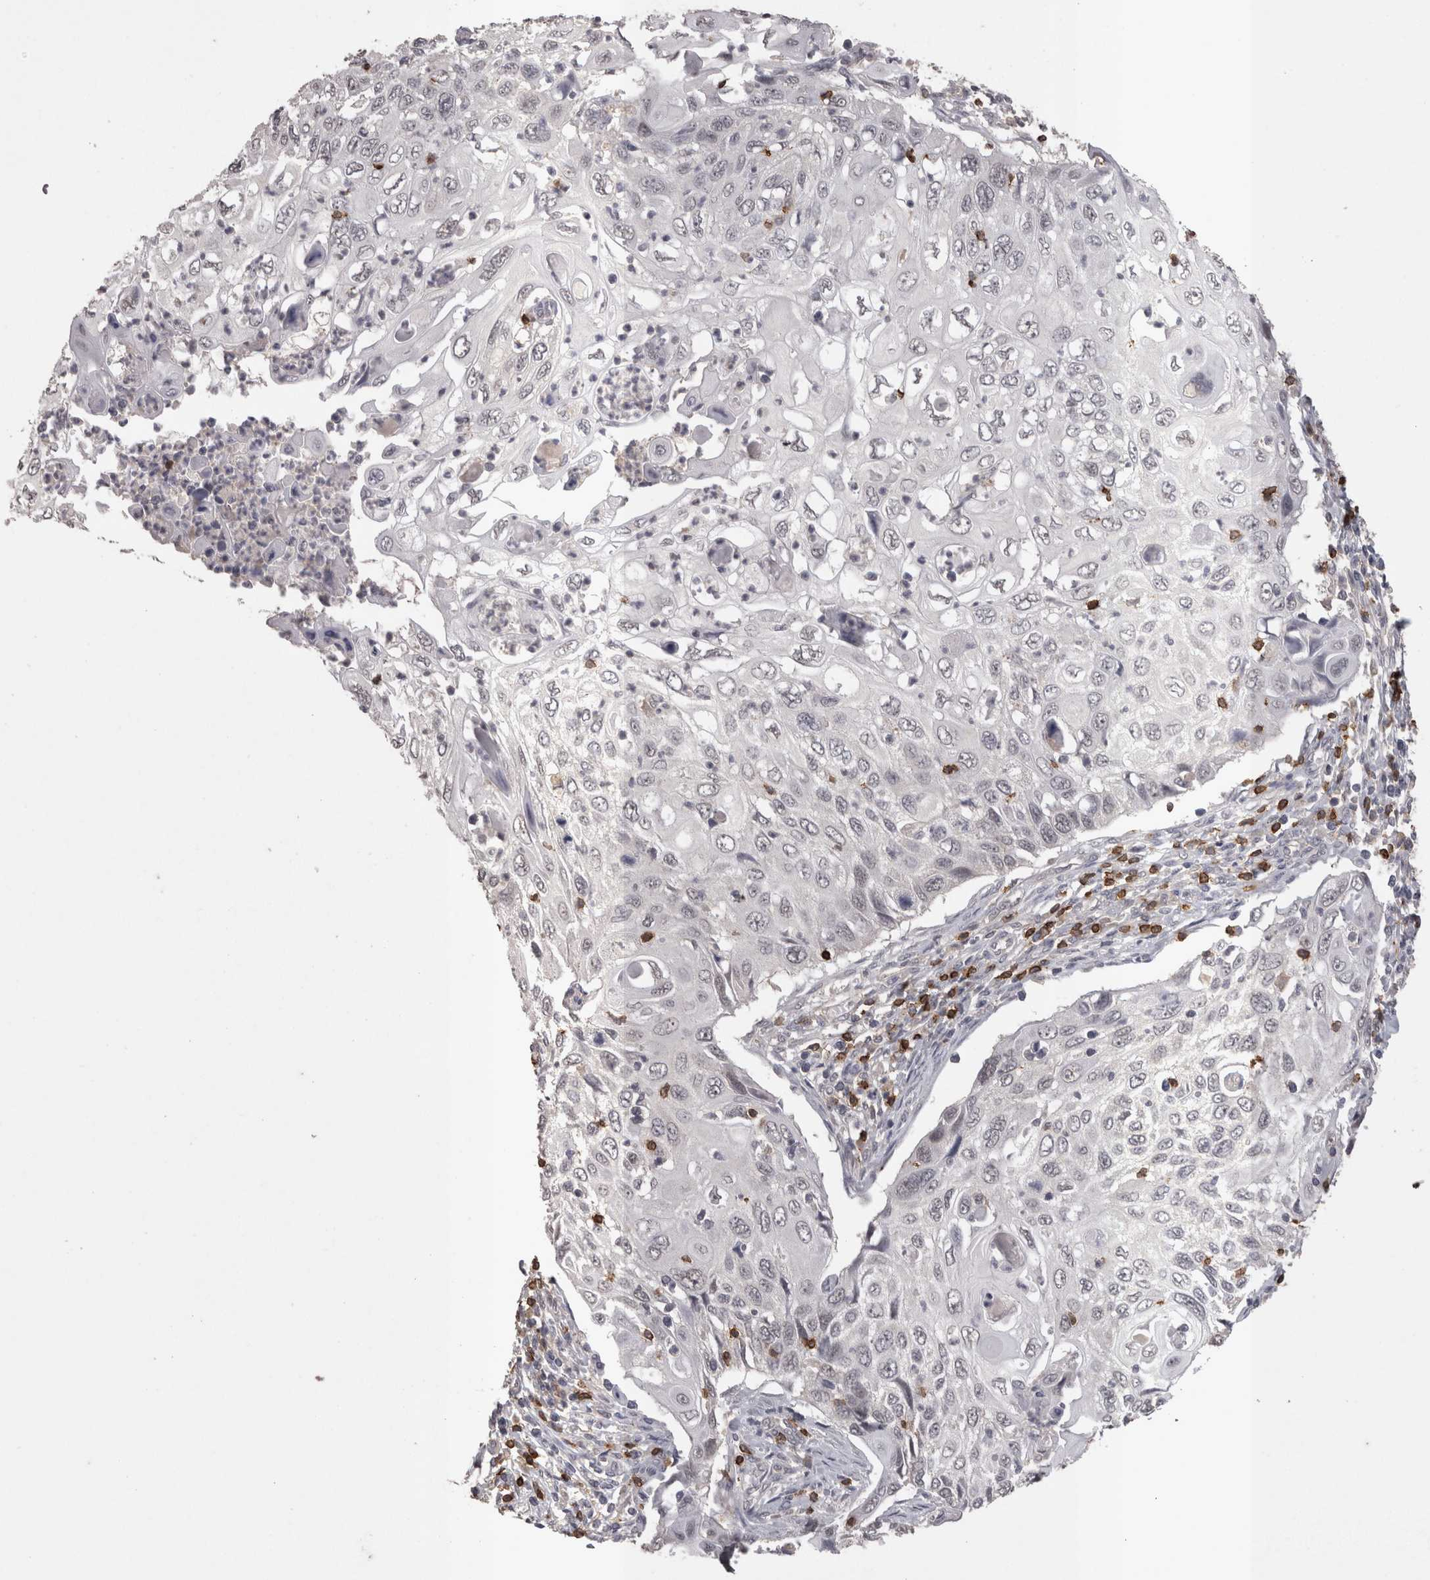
{"staining": {"intensity": "negative", "quantity": "none", "location": "none"}, "tissue": "cervical cancer", "cell_type": "Tumor cells", "image_type": "cancer", "snomed": [{"axis": "morphology", "description": "Squamous cell carcinoma, NOS"}, {"axis": "topography", "description": "Cervix"}], "caption": "Tumor cells show no significant protein positivity in cervical cancer. The staining is performed using DAB (3,3'-diaminobenzidine) brown chromogen with nuclei counter-stained in using hematoxylin.", "gene": "SKAP1", "patient": {"sex": "female", "age": 70}}